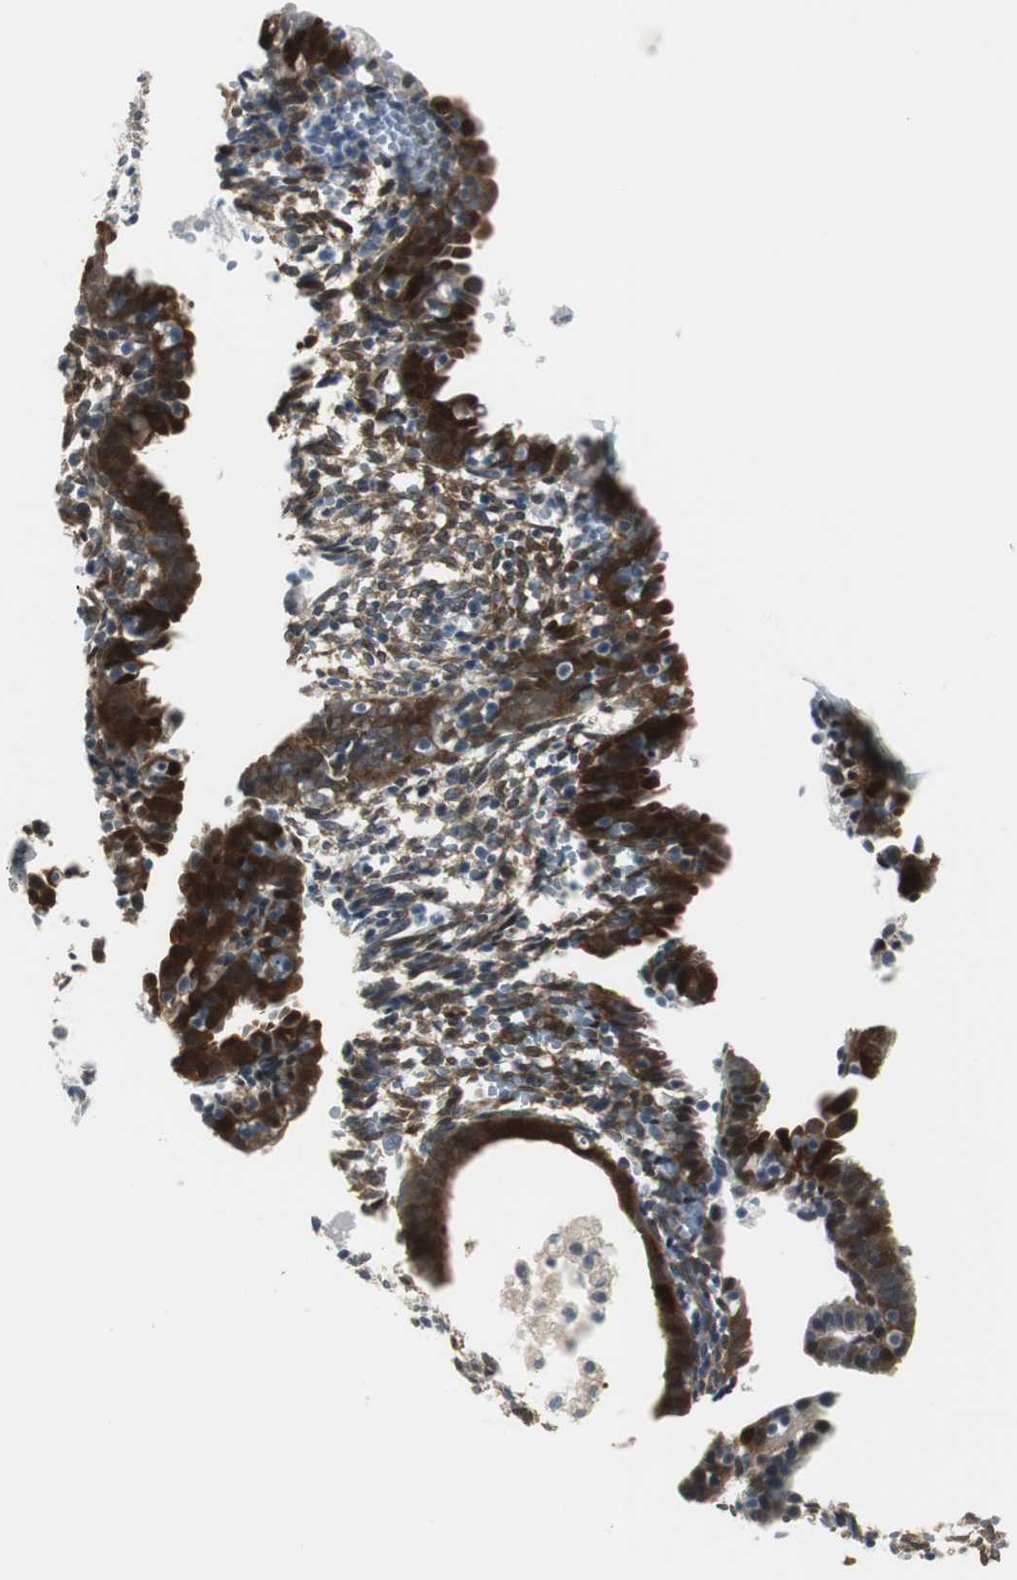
{"staining": {"intensity": "moderate", "quantity": "<25%", "location": "cytoplasmic/membranous"}, "tissue": "endometrium", "cell_type": "Cells in endometrial stroma", "image_type": "normal", "snomed": [{"axis": "morphology", "description": "Normal tissue, NOS"}, {"axis": "morphology", "description": "Atrophy, NOS"}, {"axis": "topography", "description": "Uterus"}, {"axis": "topography", "description": "Endometrium"}], "caption": "Protein expression by immunohistochemistry demonstrates moderate cytoplasmic/membranous staining in approximately <25% of cells in endometrial stroma in normal endometrium. The protein is shown in brown color, while the nuclei are stained blue.", "gene": "FHL2", "patient": {"sex": "female", "age": 68}}